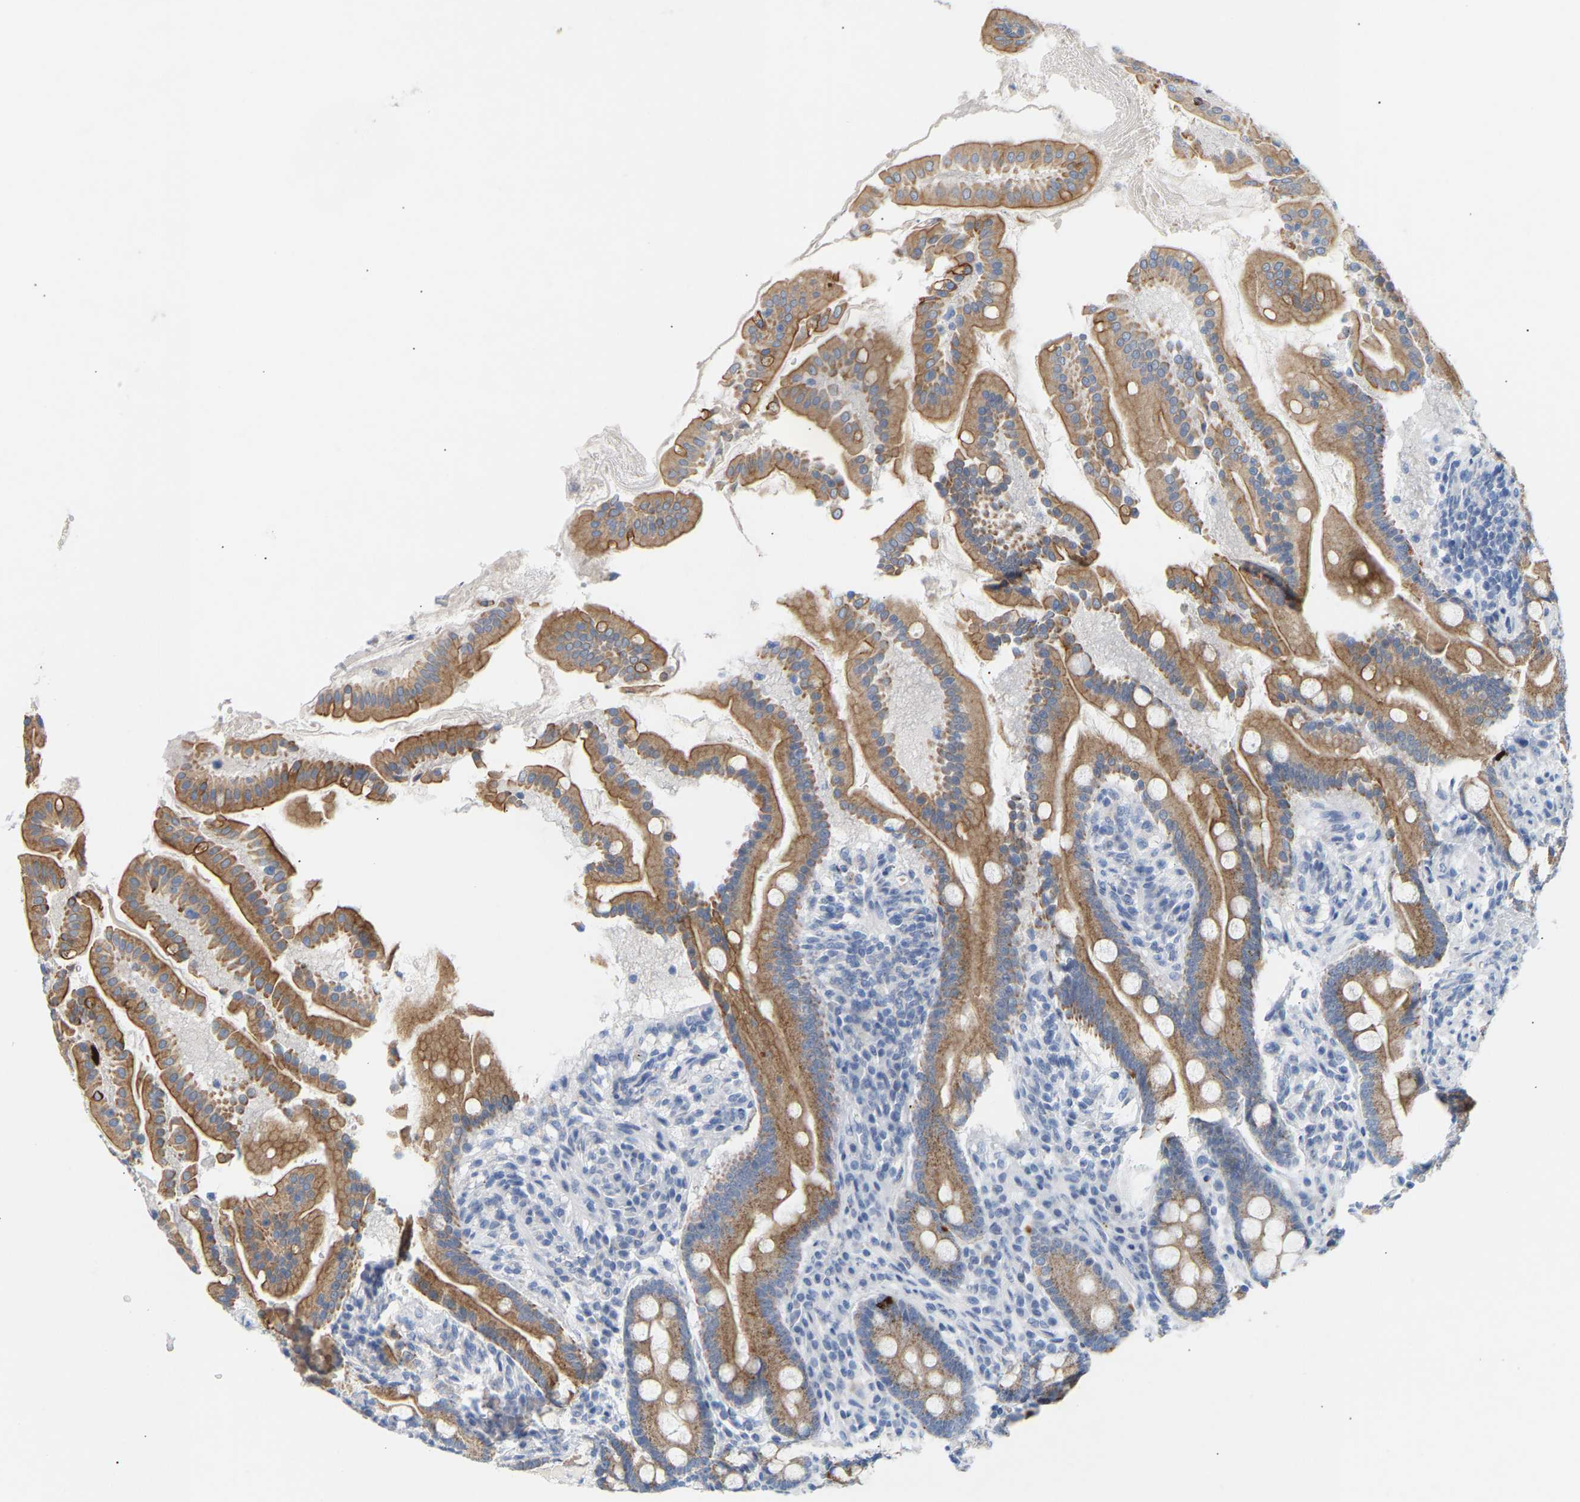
{"staining": {"intensity": "moderate", "quantity": ">75%", "location": "cytoplasmic/membranous"}, "tissue": "duodenum", "cell_type": "Glandular cells", "image_type": "normal", "snomed": [{"axis": "morphology", "description": "Normal tissue, NOS"}, {"axis": "topography", "description": "Duodenum"}], "caption": "An immunohistochemistry (IHC) photomicrograph of unremarkable tissue is shown. Protein staining in brown labels moderate cytoplasmic/membranous positivity in duodenum within glandular cells. Using DAB (brown) and hematoxylin (blue) stains, captured at high magnification using brightfield microscopy.", "gene": "PEX1", "patient": {"sex": "male", "age": 50}}